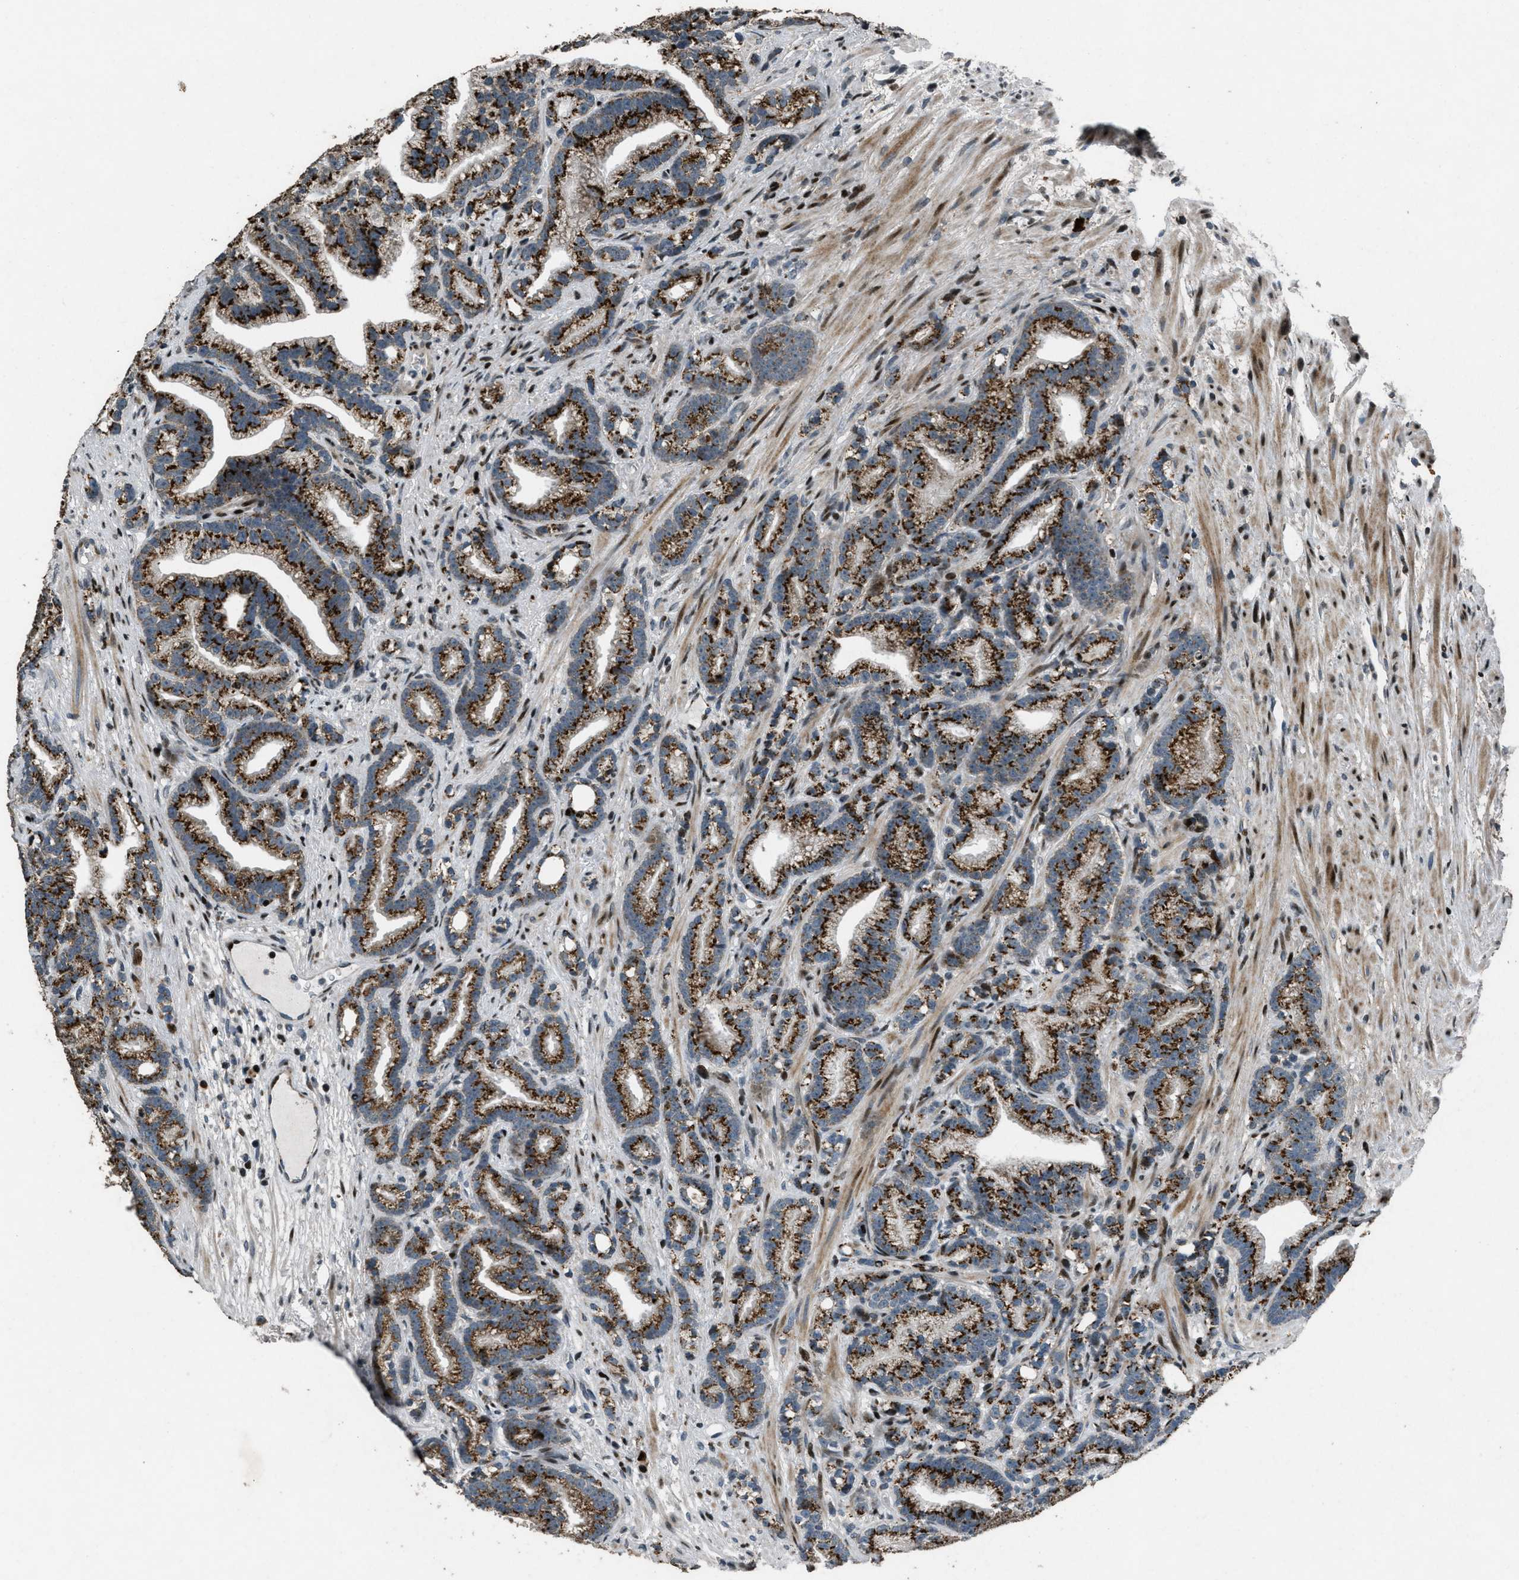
{"staining": {"intensity": "strong", "quantity": ">75%", "location": "cytoplasmic/membranous"}, "tissue": "prostate cancer", "cell_type": "Tumor cells", "image_type": "cancer", "snomed": [{"axis": "morphology", "description": "Adenocarcinoma, Low grade"}, {"axis": "topography", "description": "Prostate"}], "caption": "The photomicrograph exhibits immunohistochemical staining of low-grade adenocarcinoma (prostate). There is strong cytoplasmic/membranous expression is appreciated in about >75% of tumor cells. The protein of interest is shown in brown color, while the nuclei are stained blue.", "gene": "GPC6", "patient": {"sex": "male", "age": 89}}